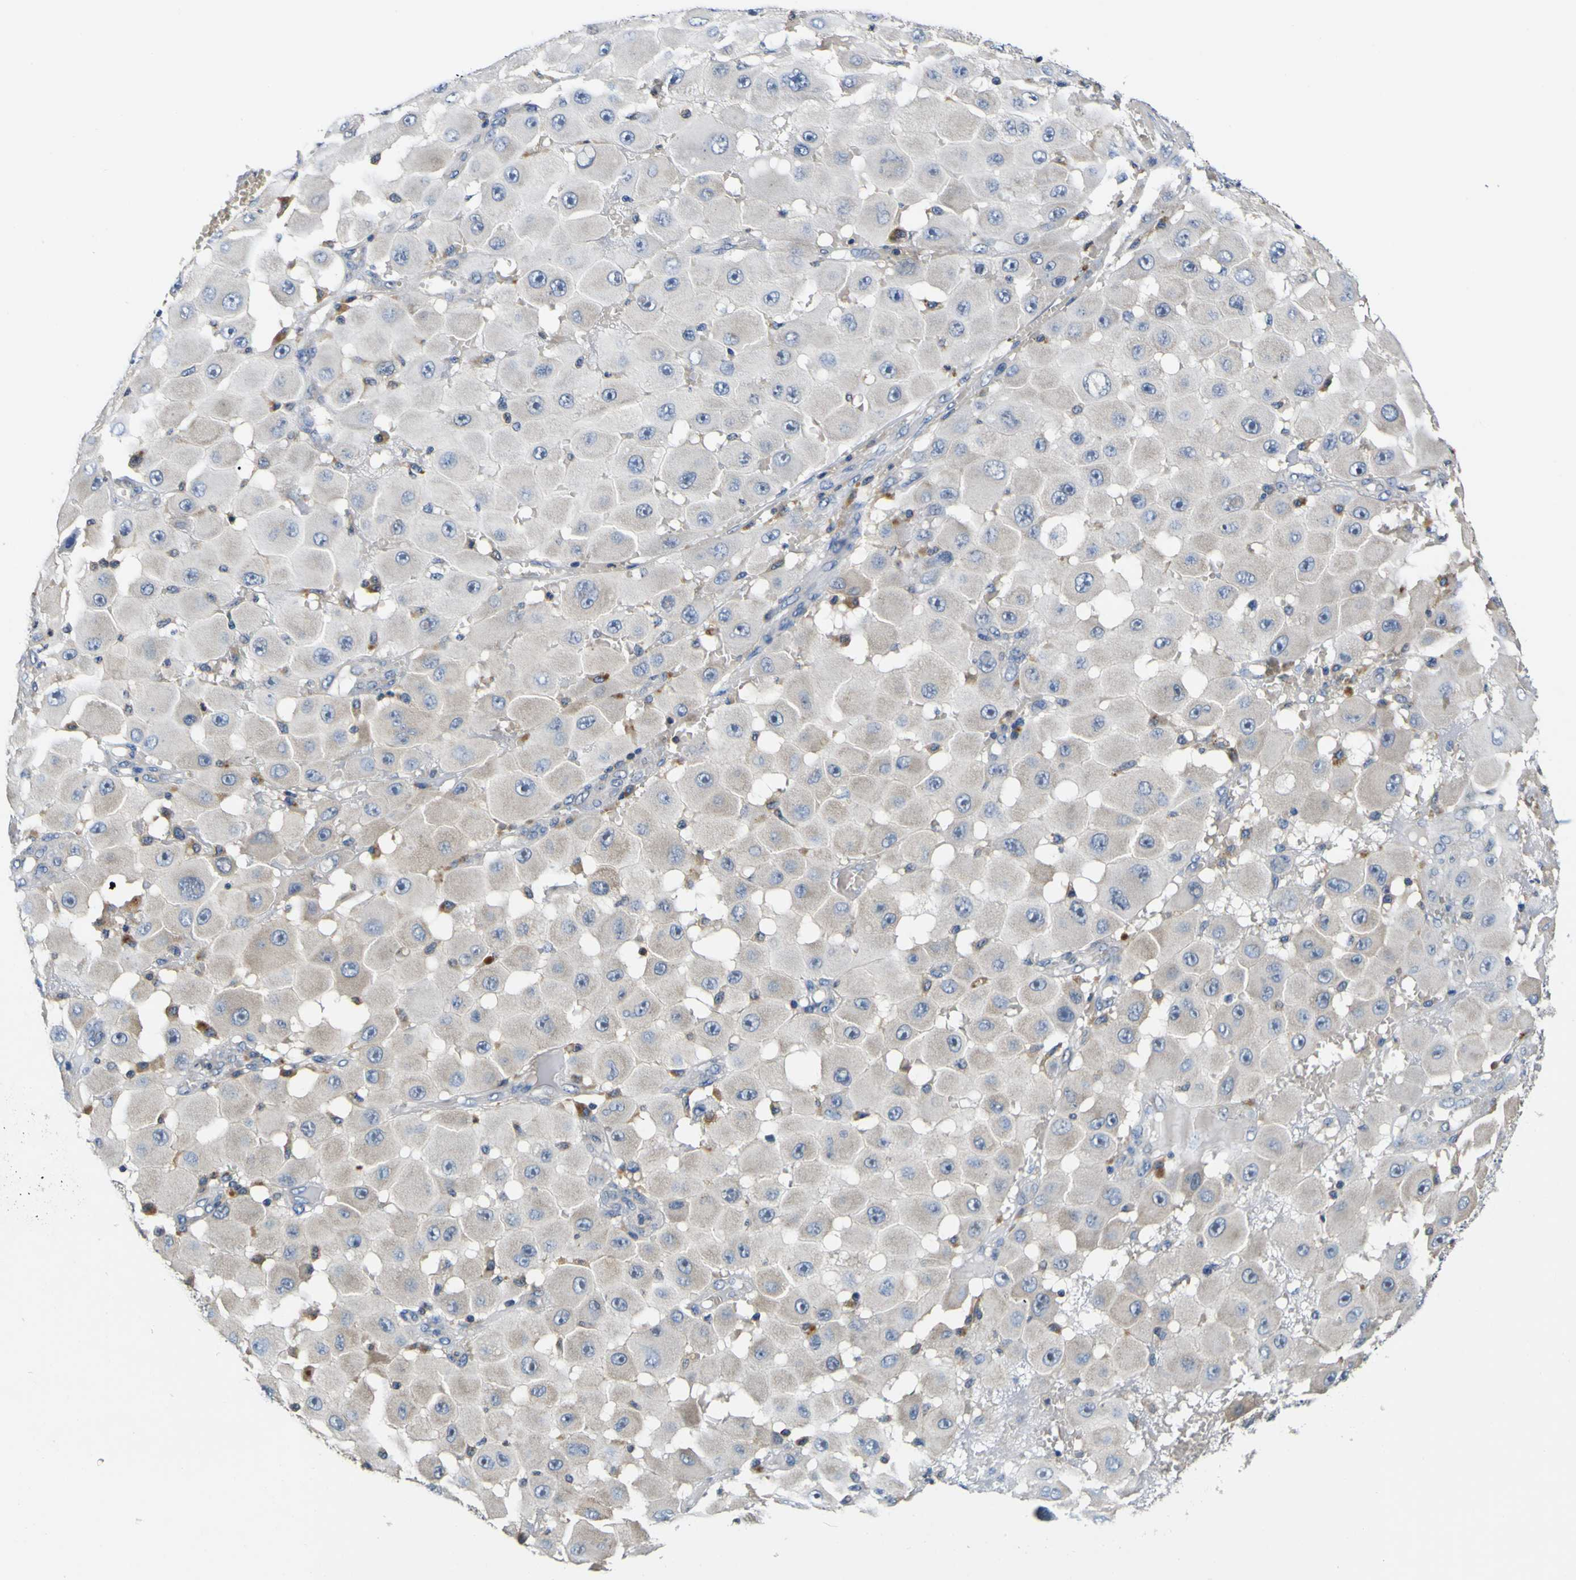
{"staining": {"intensity": "weak", "quantity": ">75%", "location": "cytoplasmic/membranous"}, "tissue": "melanoma", "cell_type": "Tumor cells", "image_type": "cancer", "snomed": [{"axis": "morphology", "description": "Malignant melanoma, NOS"}, {"axis": "topography", "description": "Skin"}], "caption": "A low amount of weak cytoplasmic/membranous expression is identified in about >75% of tumor cells in malignant melanoma tissue.", "gene": "TNIK", "patient": {"sex": "female", "age": 81}}